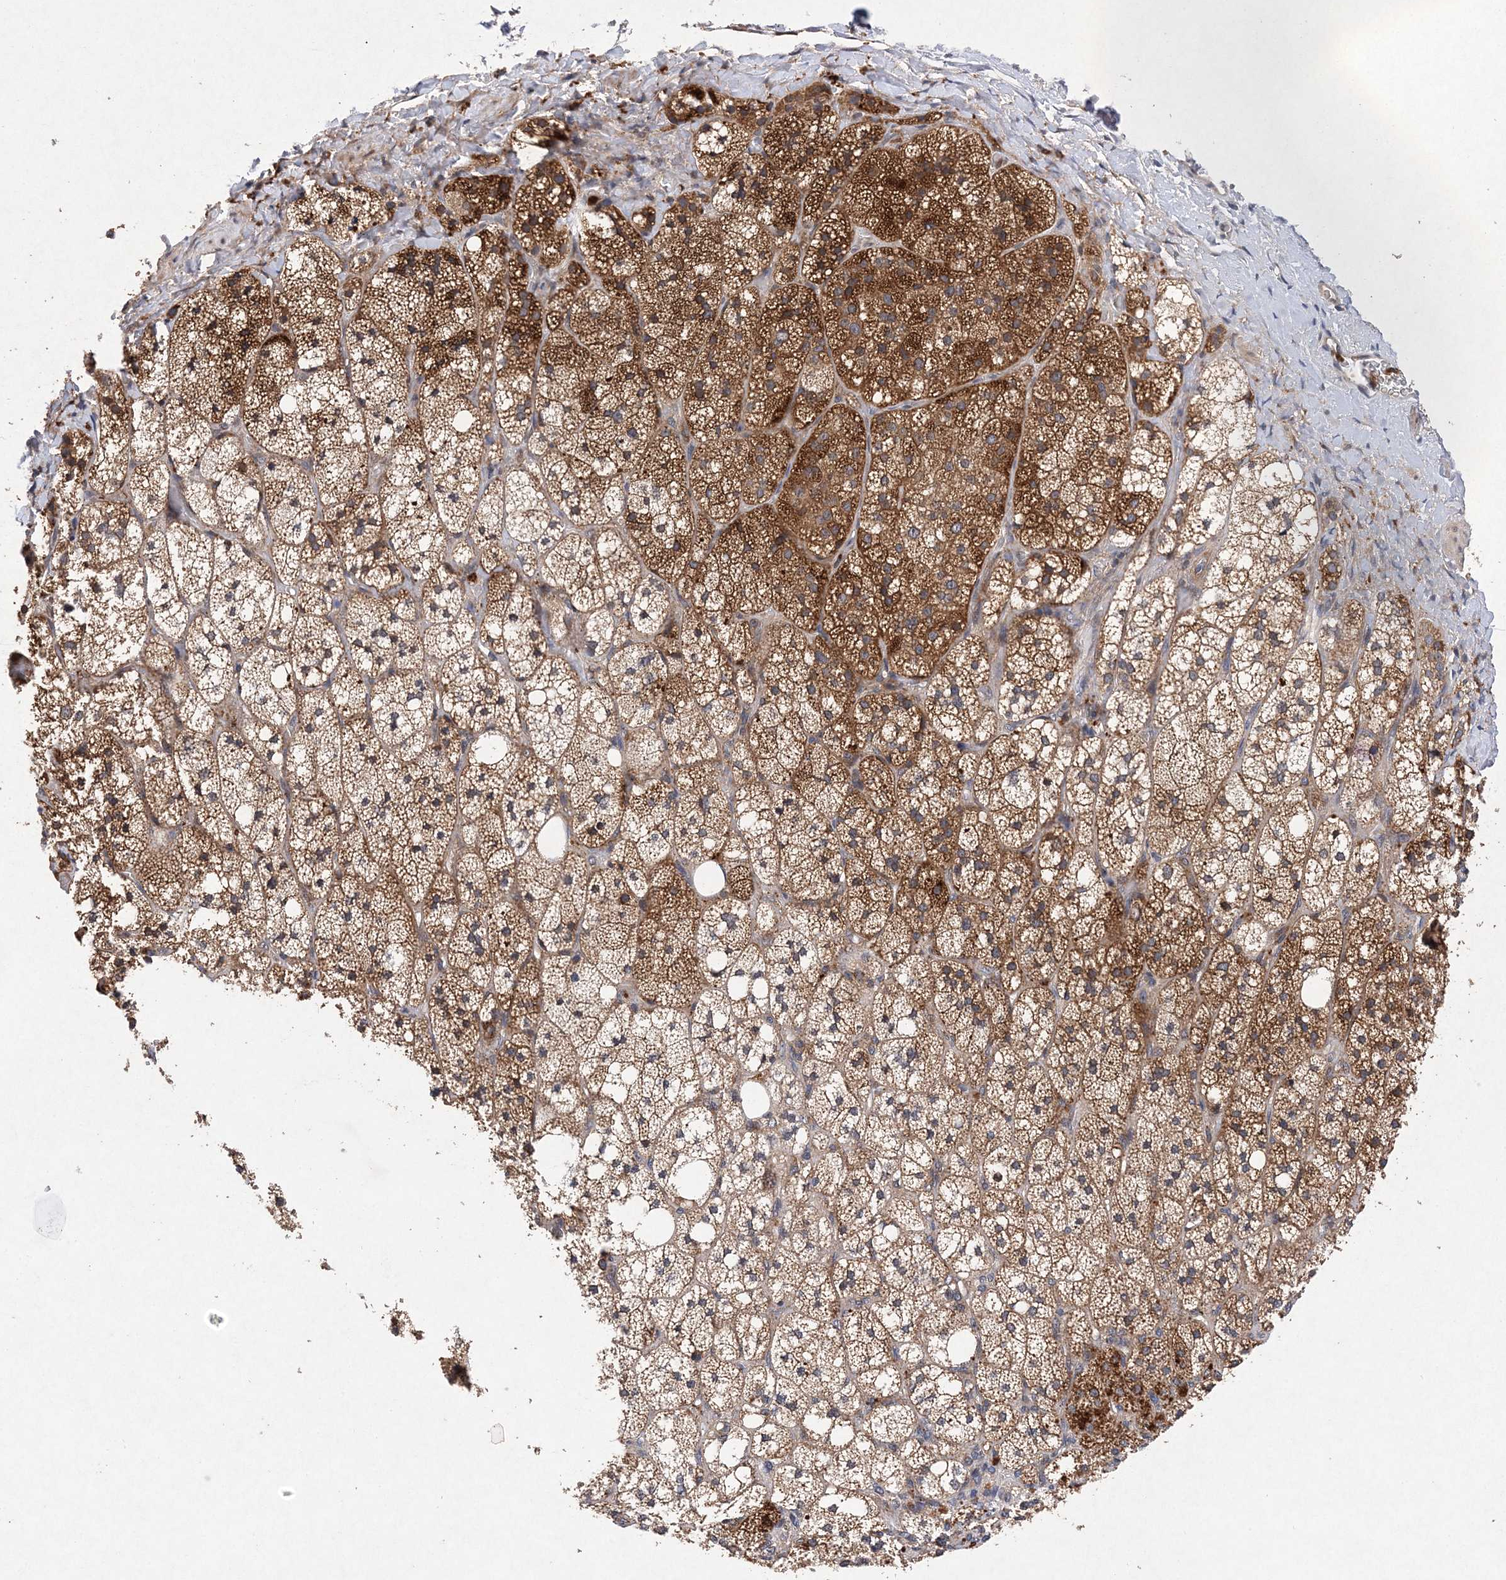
{"staining": {"intensity": "moderate", "quantity": ">75%", "location": "cytoplasmic/membranous"}, "tissue": "adrenal gland", "cell_type": "Glandular cells", "image_type": "normal", "snomed": [{"axis": "morphology", "description": "Normal tissue, NOS"}, {"axis": "topography", "description": "Adrenal gland"}], "caption": "IHC image of benign human adrenal gland stained for a protein (brown), which exhibits medium levels of moderate cytoplasmic/membranous positivity in about >75% of glandular cells.", "gene": "PROSER1", "patient": {"sex": "male", "age": 61}}